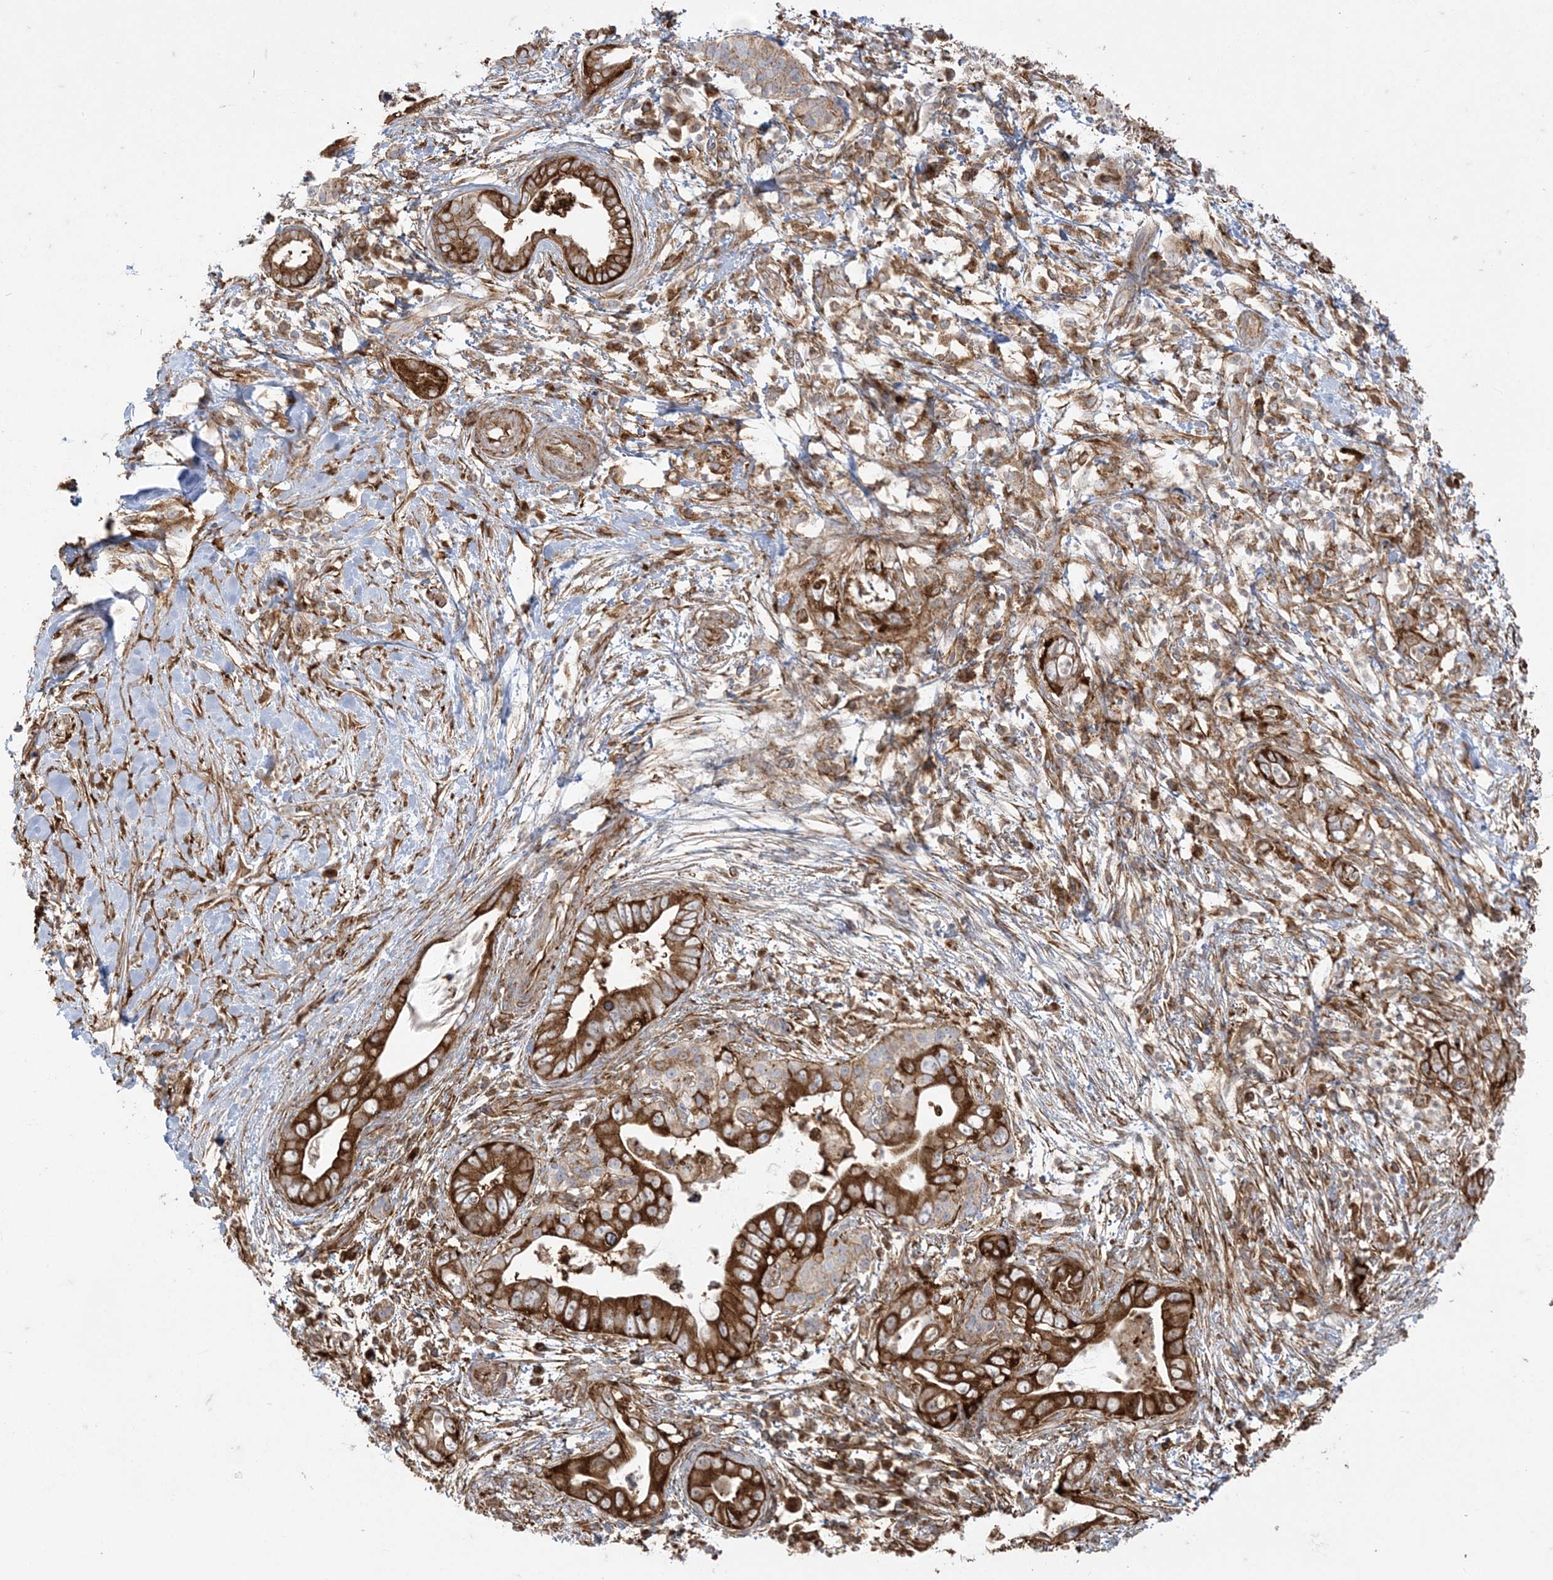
{"staining": {"intensity": "strong", "quantity": ">75%", "location": "cytoplasmic/membranous"}, "tissue": "pancreatic cancer", "cell_type": "Tumor cells", "image_type": "cancer", "snomed": [{"axis": "morphology", "description": "Adenocarcinoma, NOS"}, {"axis": "topography", "description": "Pancreas"}], "caption": "Pancreatic cancer (adenocarcinoma) tissue demonstrates strong cytoplasmic/membranous staining in about >75% of tumor cells, visualized by immunohistochemistry.", "gene": "DERL3", "patient": {"sex": "male", "age": 75}}